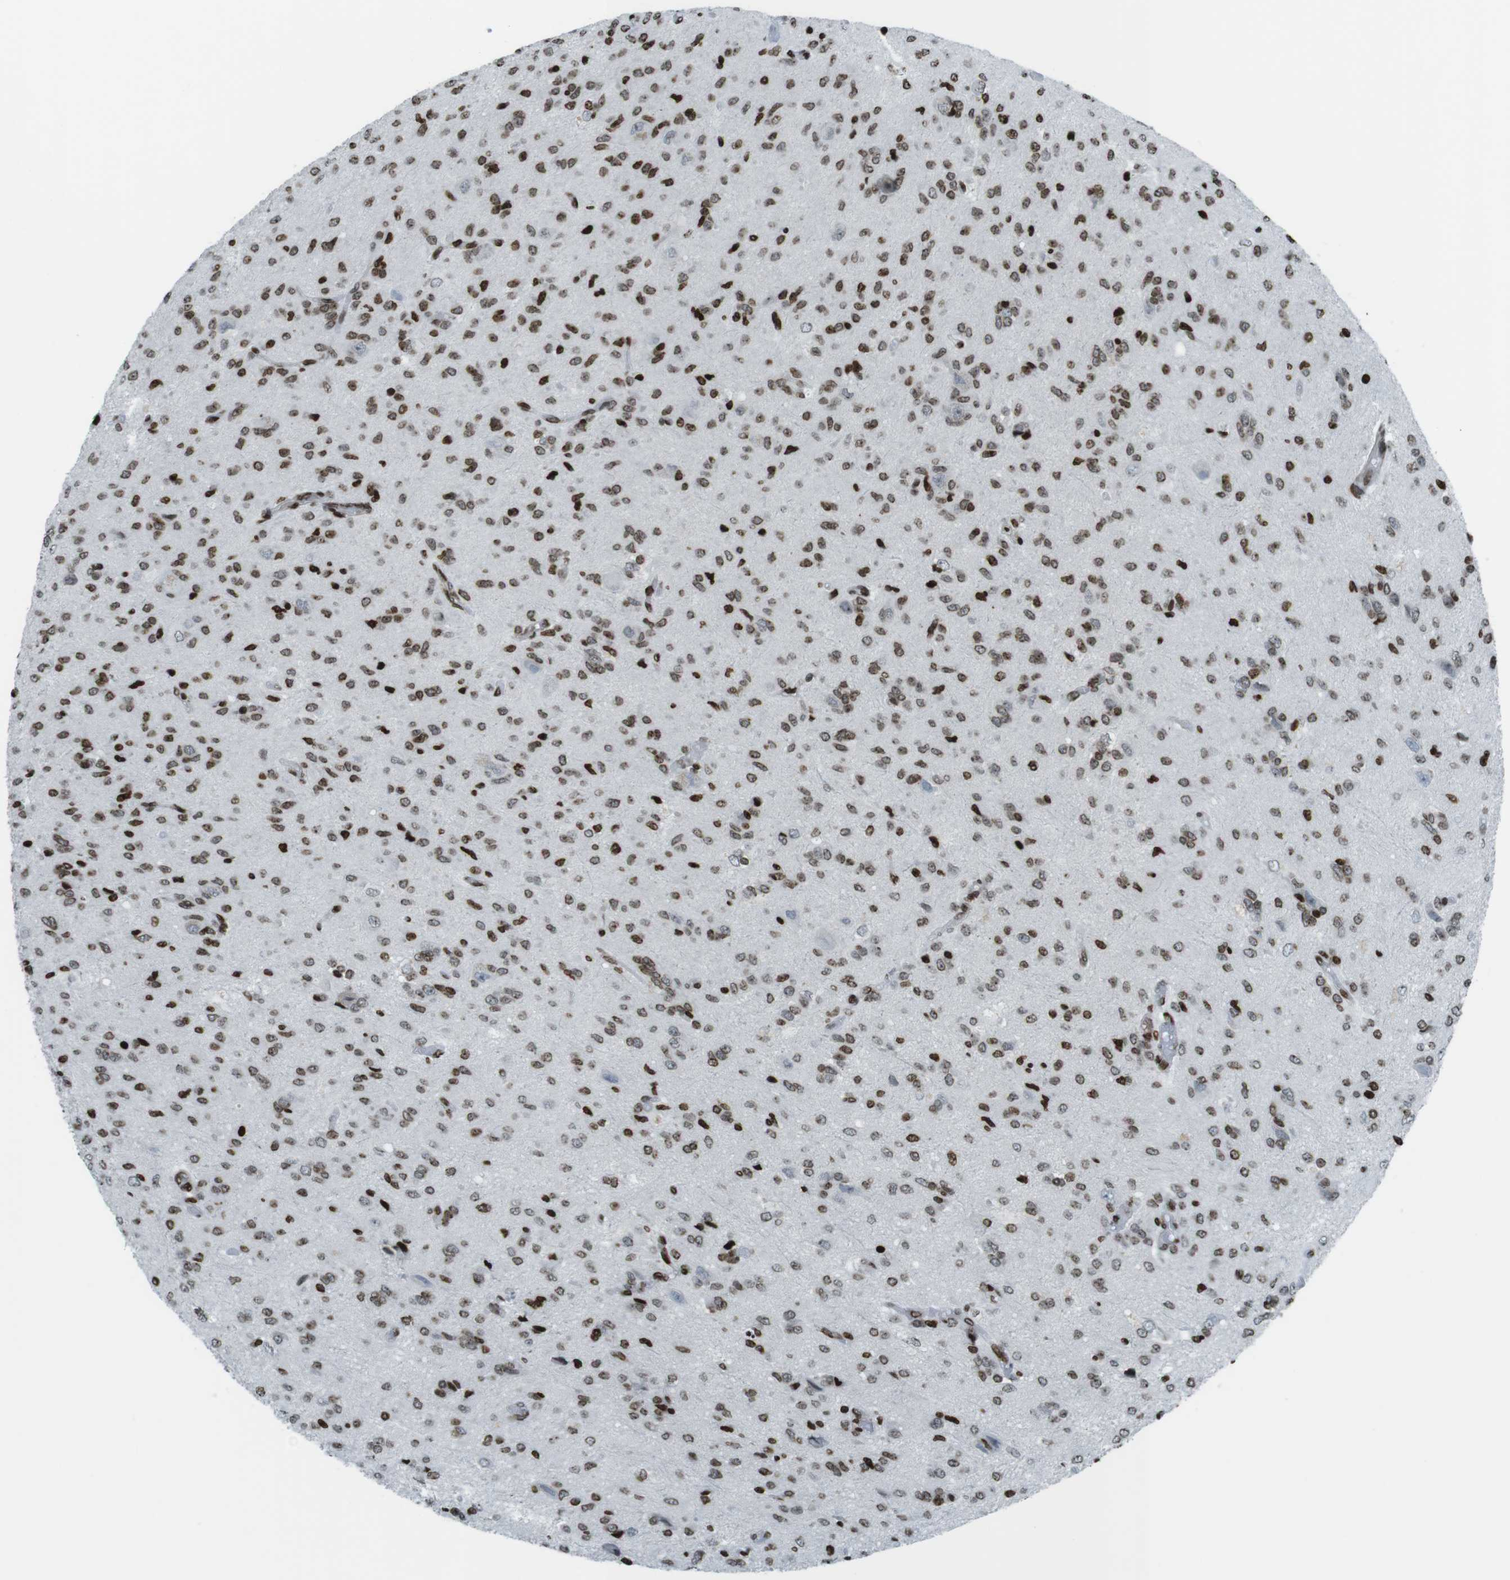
{"staining": {"intensity": "strong", "quantity": ">75%", "location": "nuclear"}, "tissue": "glioma", "cell_type": "Tumor cells", "image_type": "cancer", "snomed": [{"axis": "morphology", "description": "Glioma, malignant, High grade"}, {"axis": "topography", "description": "Brain"}], "caption": "Protein staining of malignant glioma (high-grade) tissue demonstrates strong nuclear positivity in approximately >75% of tumor cells.", "gene": "H2AC8", "patient": {"sex": "female", "age": 59}}